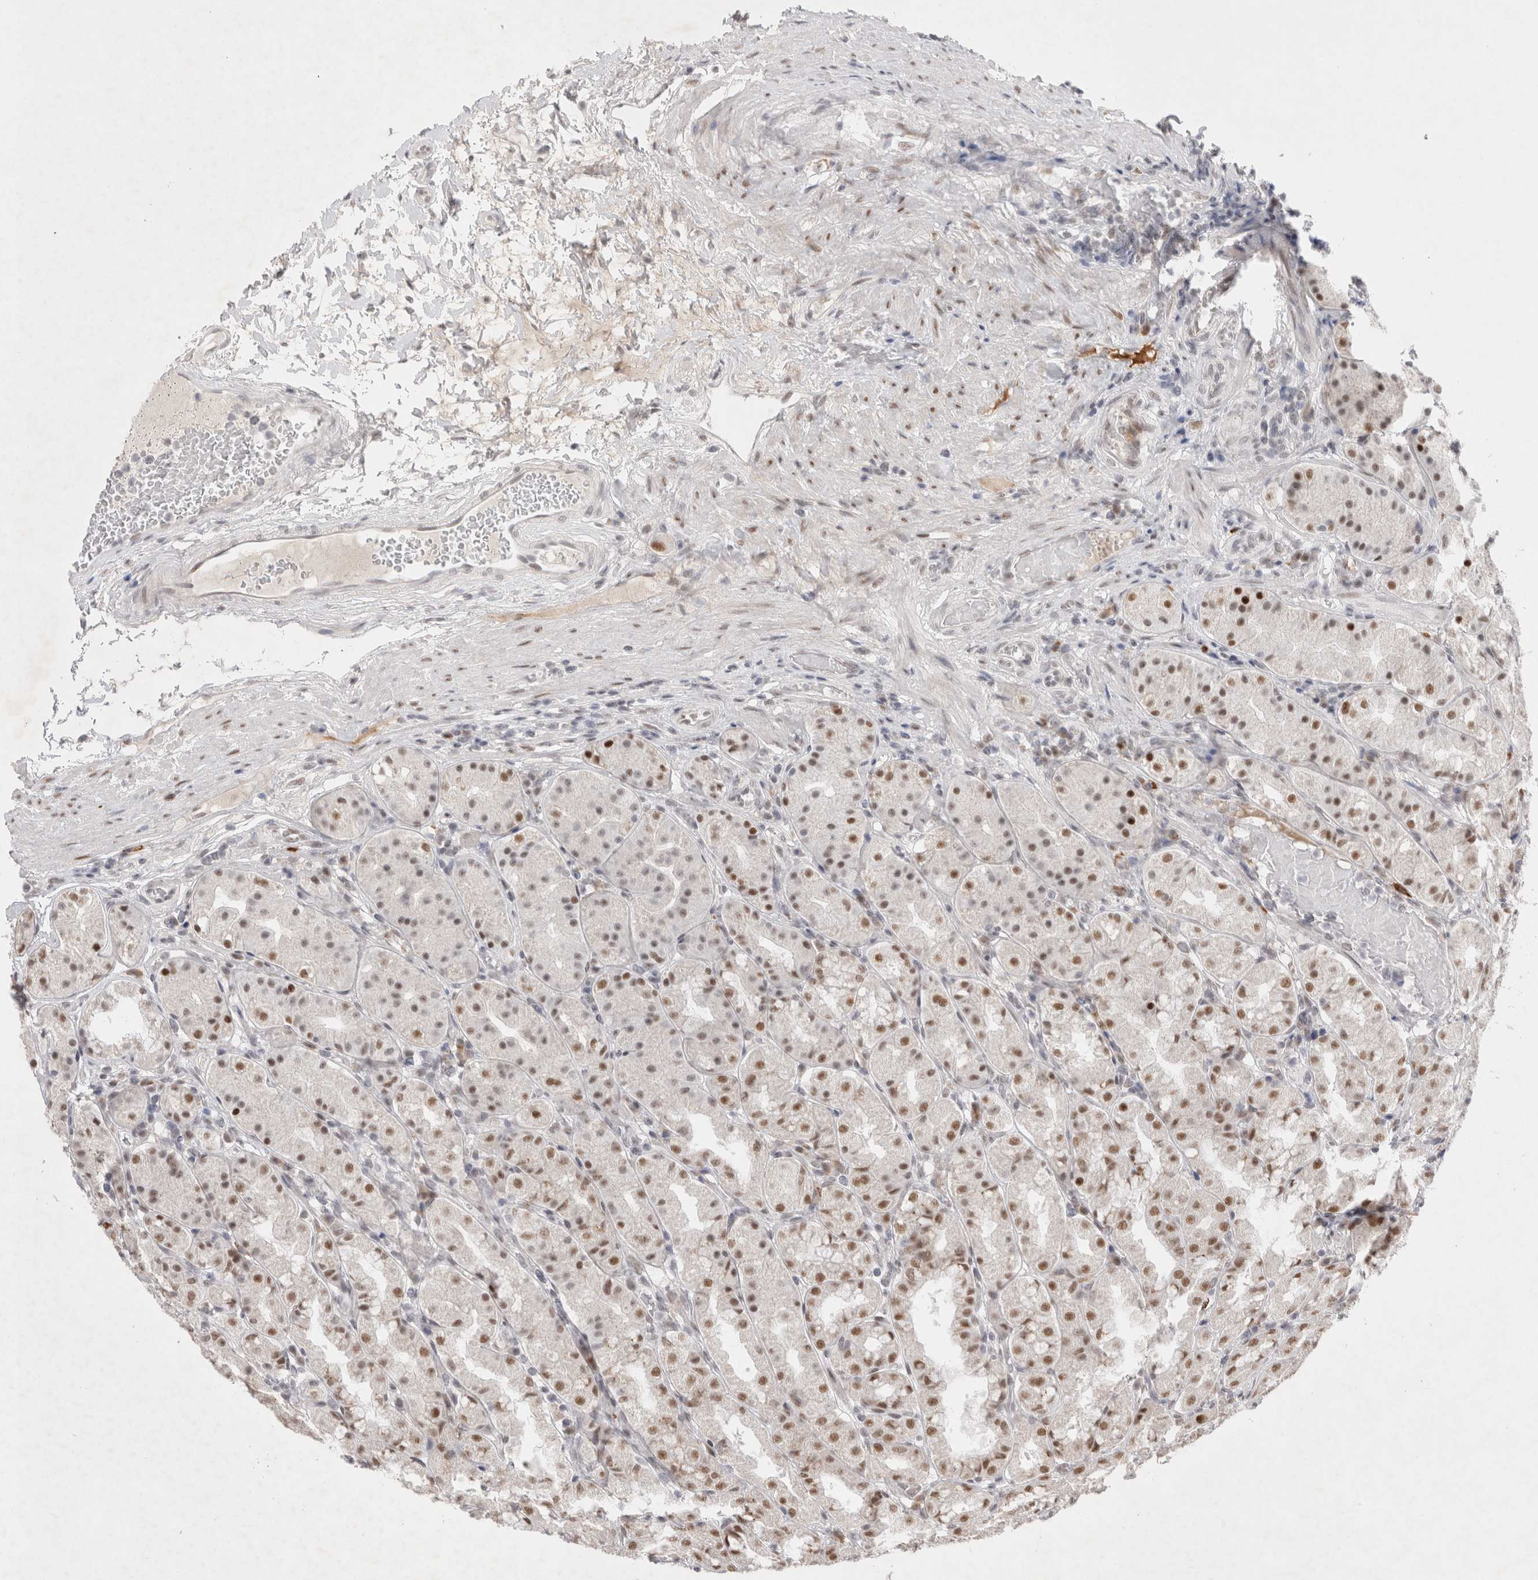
{"staining": {"intensity": "moderate", "quantity": ">75%", "location": "nuclear"}, "tissue": "stomach", "cell_type": "Glandular cells", "image_type": "normal", "snomed": [{"axis": "morphology", "description": "Normal tissue, NOS"}, {"axis": "topography", "description": "Stomach, lower"}], "caption": "High-power microscopy captured an immunohistochemistry image of normal stomach, revealing moderate nuclear staining in about >75% of glandular cells. (Stains: DAB in brown, nuclei in blue, Microscopy: brightfield microscopy at high magnification).", "gene": "RECQL4", "patient": {"sex": "female", "age": 56}}